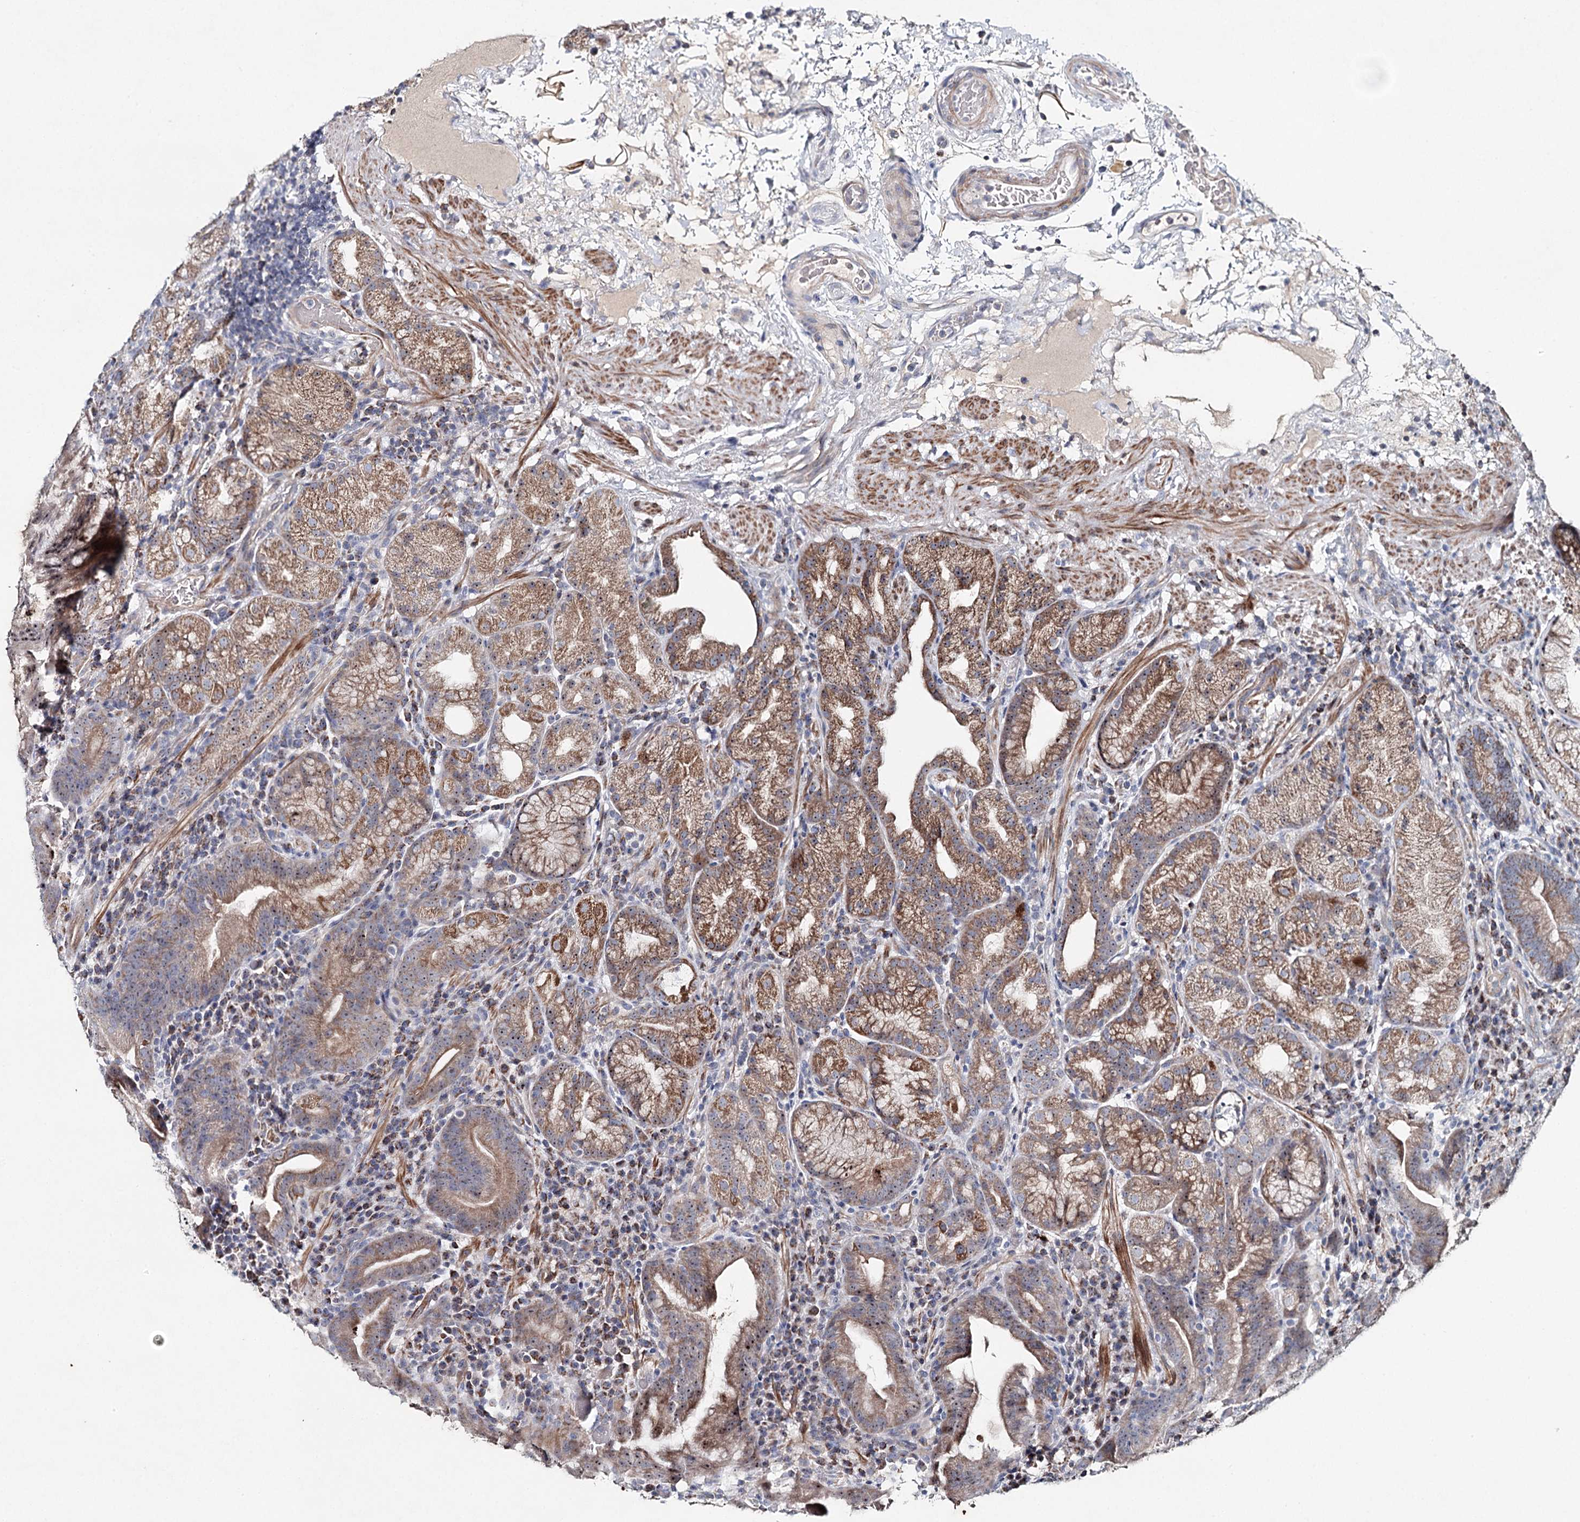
{"staining": {"intensity": "moderate", "quantity": "25%-75%", "location": "cytoplasmic/membranous"}, "tissue": "stomach", "cell_type": "Glandular cells", "image_type": "normal", "snomed": [{"axis": "morphology", "description": "Normal tissue, NOS"}, {"axis": "morphology", "description": "Inflammation, NOS"}, {"axis": "topography", "description": "Stomach"}], "caption": "This is a photomicrograph of IHC staining of unremarkable stomach, which shows moderate staining in the cytoplasmic/membranous of glandular cells.", "gene": "RBM43", "patient": {"sex": "male", "age": 79}}